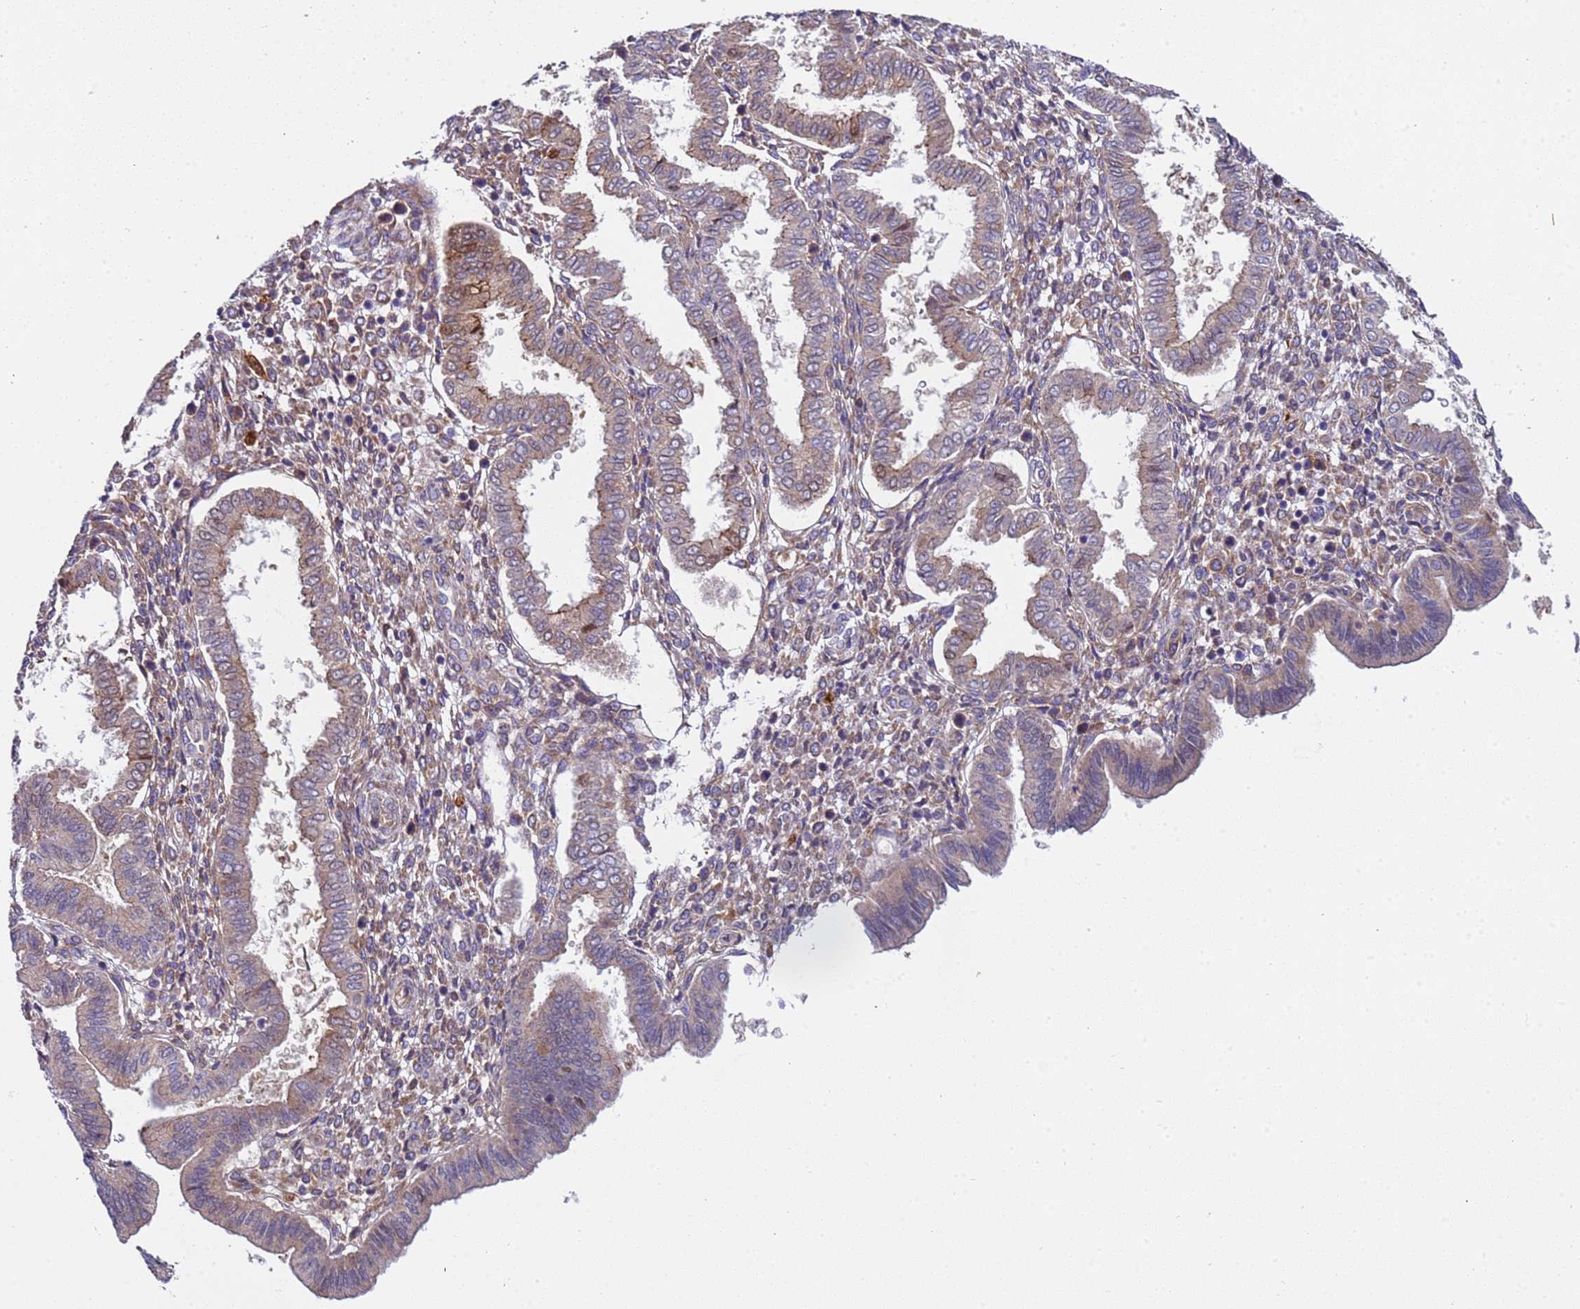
{"staining": {"intensity": "negative", "quantity": "none", "location": "none"}, "tissue": "endometrium", "cell_type": "Cells in endometrial stroma", "image_type": "normal", "snomed": [{"axis": "morphology", "description": "Normal tissue, NOS"}, {"axis": "topography", "description": "Endometrium"}], "caption": "Endometrium stained for a protein using immunohistochemistry (IHC) demonstrates no staining cells in endometrial stroma.", "gene": "PAQR7", "patient": {"sex": "female", "age": 24}}